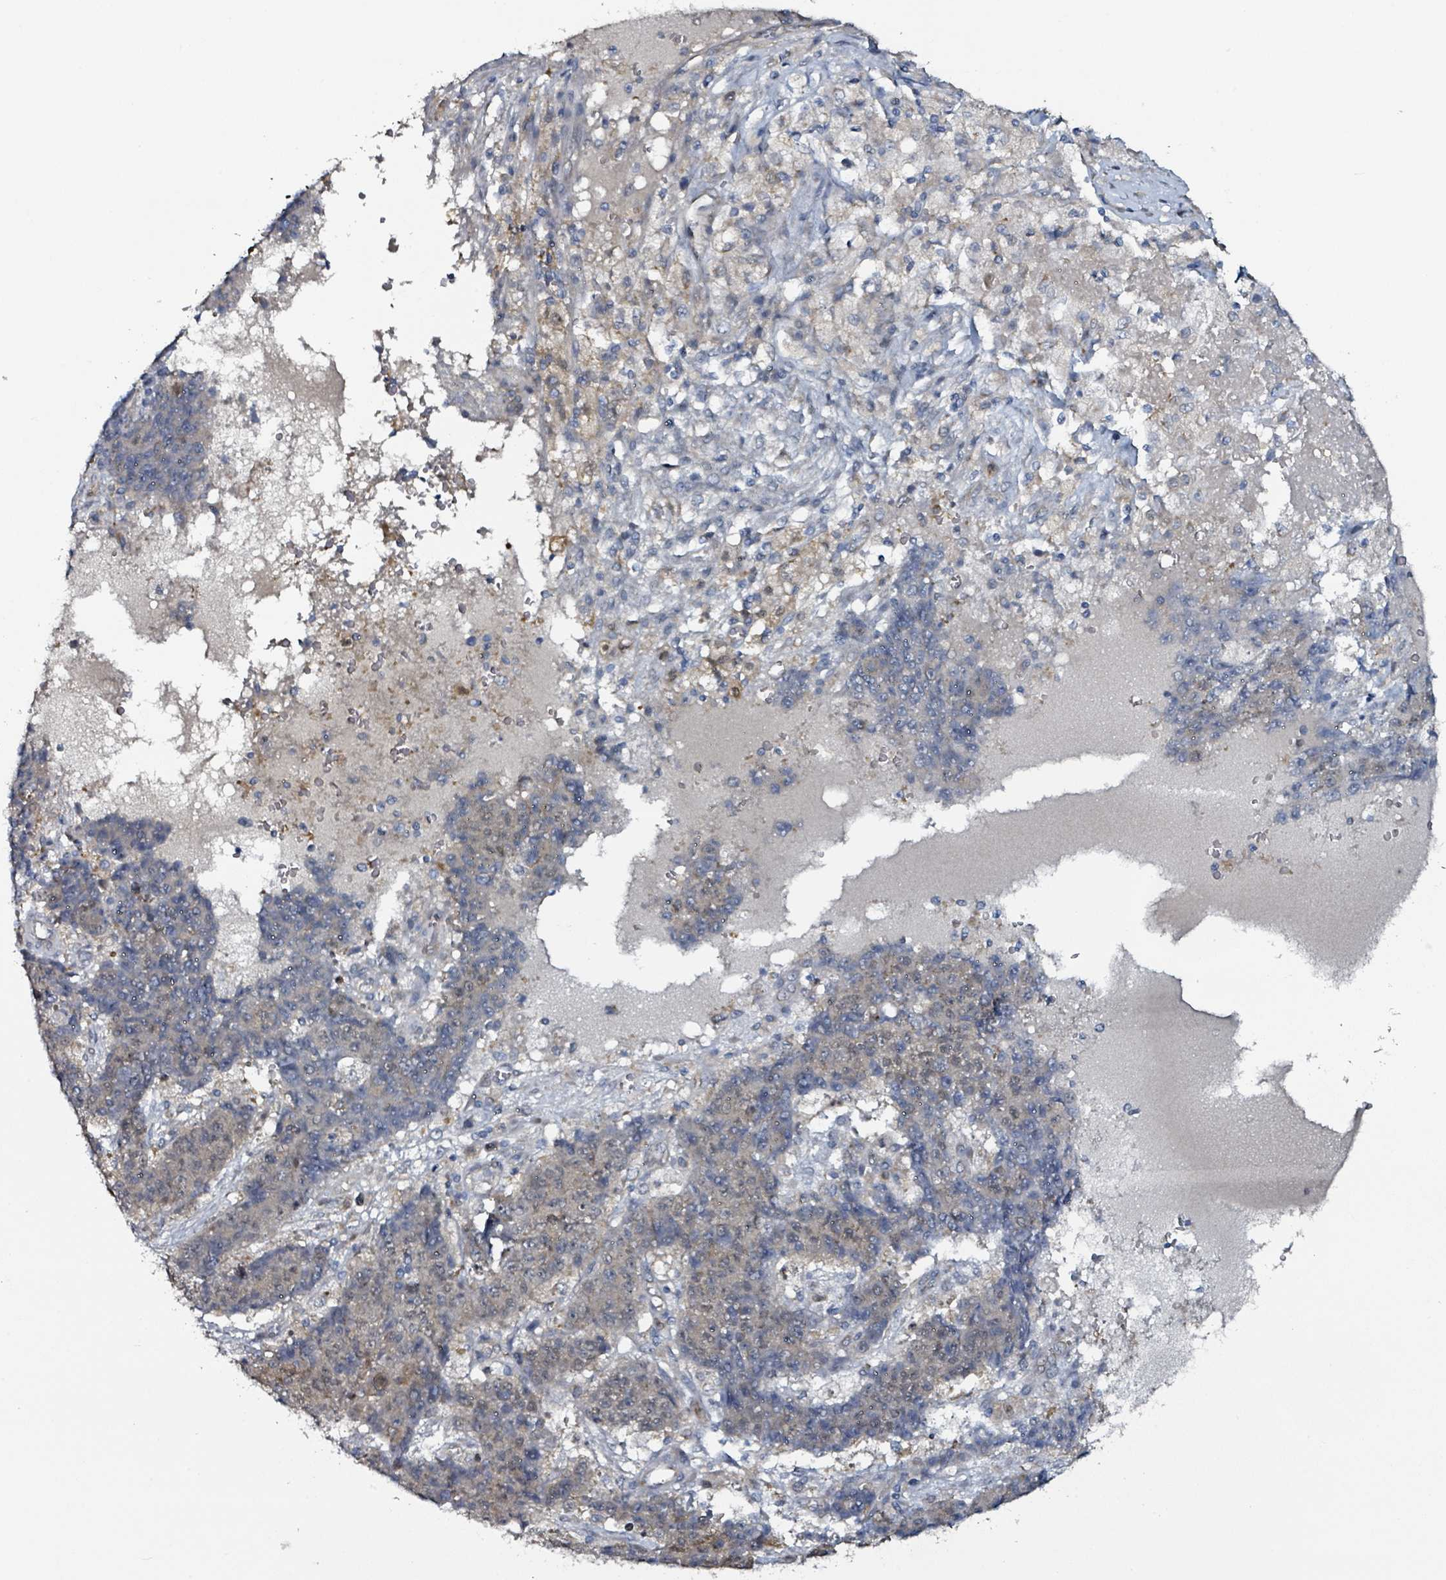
{"staining": {"intensity": "negative", "quantity": "none", "location": "none"}, "tissue": "ovarian cancer", "cell_type": "Tumor cells", "image_type": "cancer", "snomed": [{"axis": "morphology", "description": "Carcinoma, endometroid"}, {"axis": "topography", "description": "Ovary"}], "caption": "A high-resolution photomicrograph shows immunohistochemistry staining of endometroid carcinoma (ovarian), which exhibits no significant positivity in tumor cells.", "gene": "B3GAT3", "patient": {"sex": "female", "age": 42}}